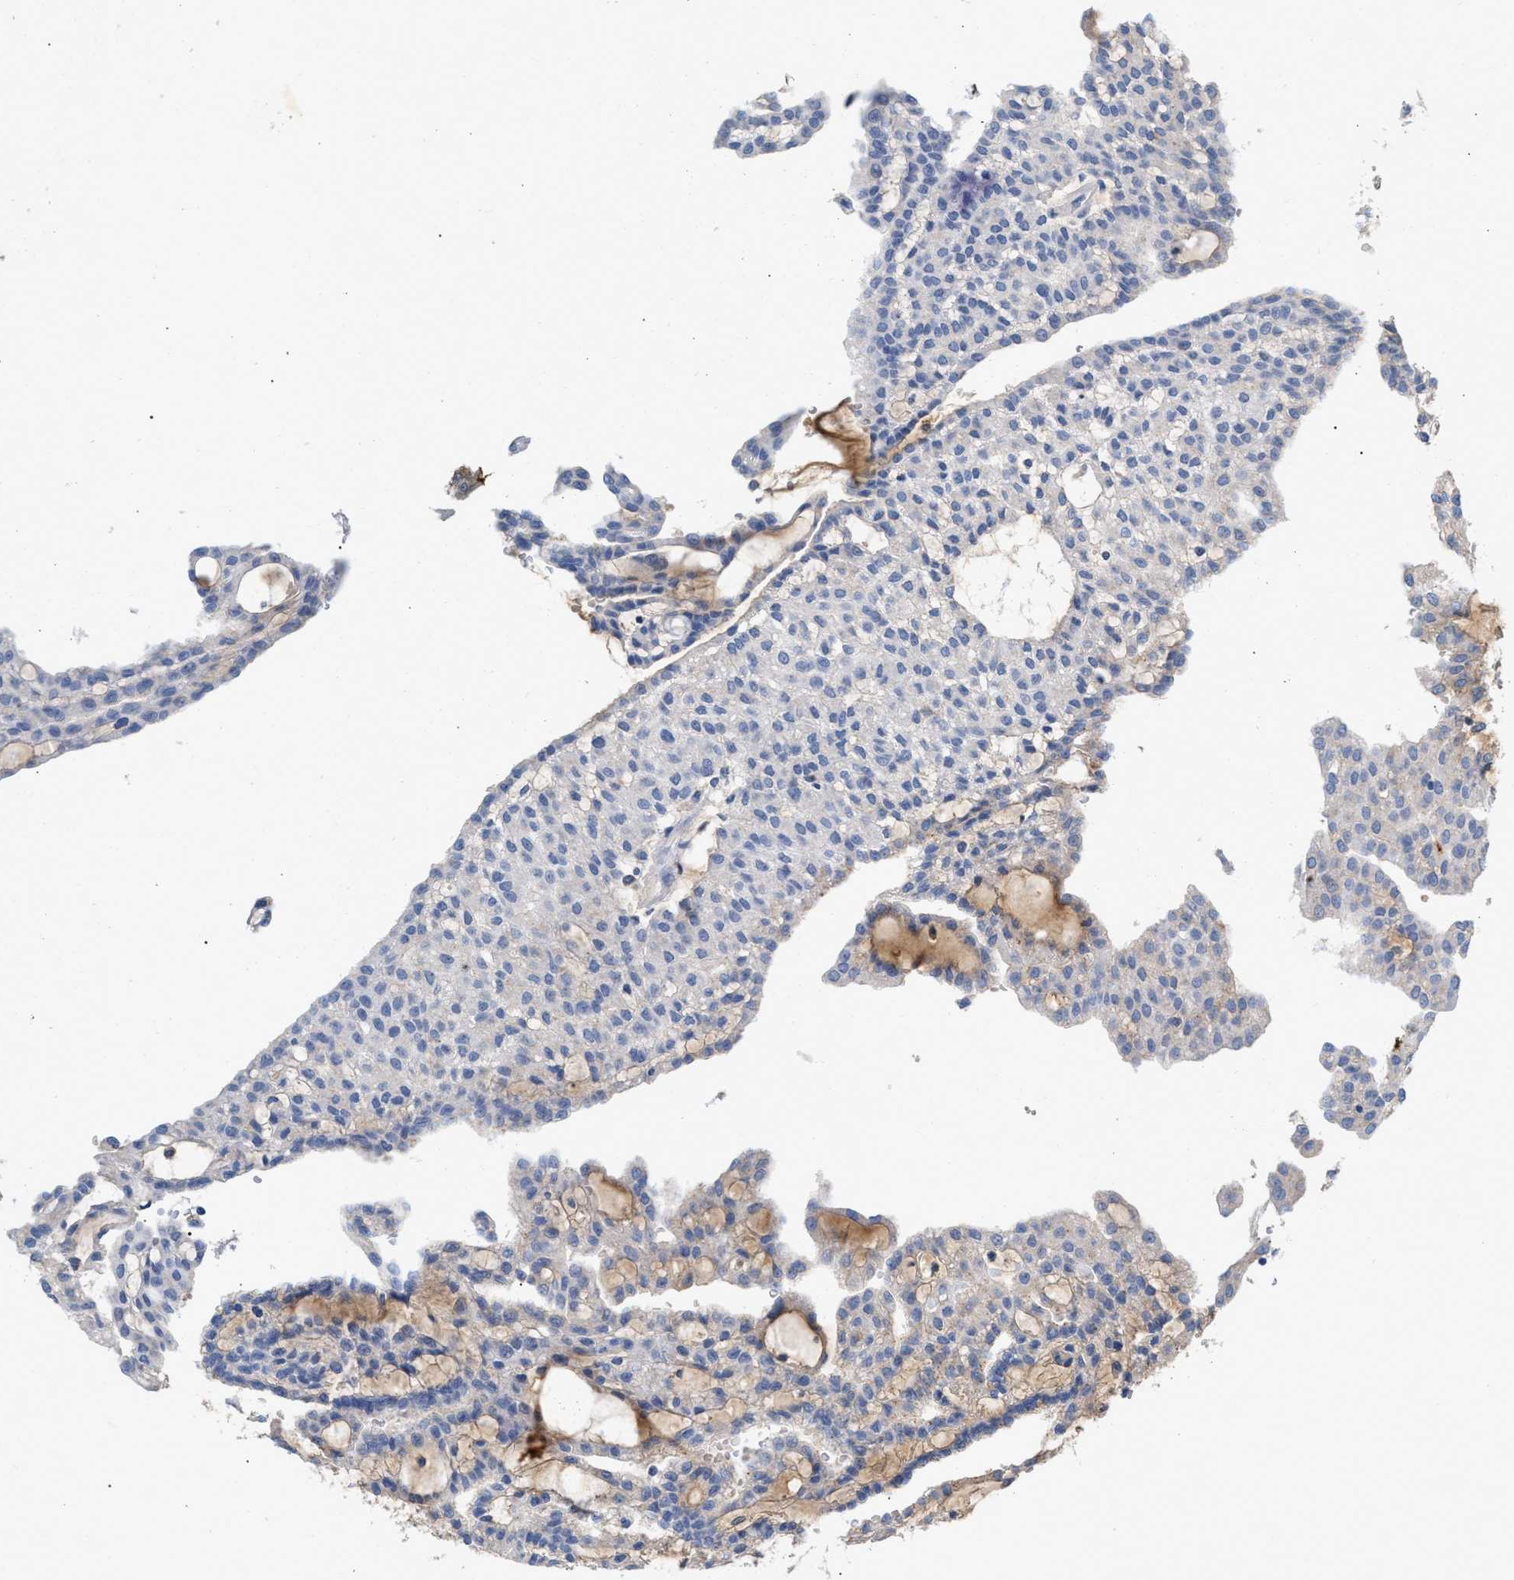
{"staining": {"intensity": "negative", "quantity": "none", "location": "none"}, "tissue": "renal cancer", "cell_type": "Tumor cells", "image_type": "cancer", "snomed": [{"axis": "morphology", "description": "Adenocarcinoma, NOS"}, {"axis": "topography", "description": "Kidney"}], "caption": "Photomicrograph shows no significant protein expression in tumor cells of renal cancer.", "gene": "APOH", "patient": {"sex": "male", "age": 63}}